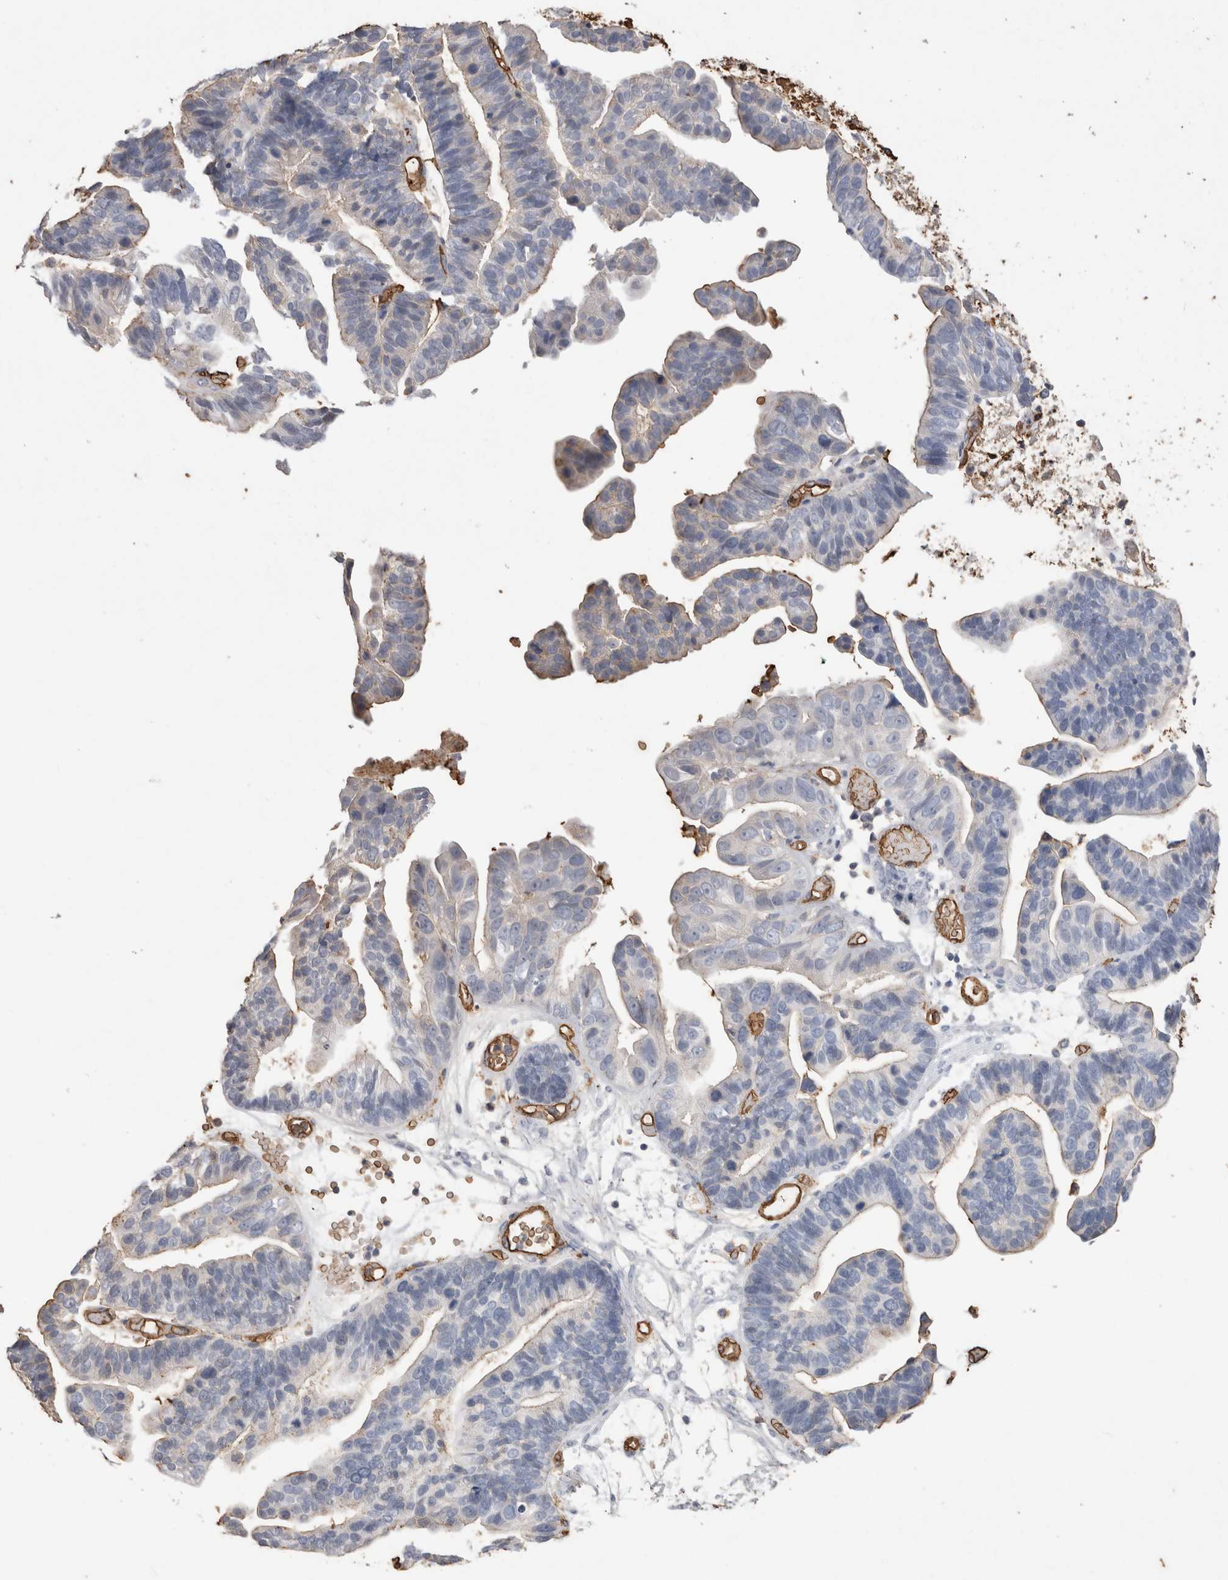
{"staining": {"intensity": "moderate", "quantity": "<25%", "location": "cytoplasmic/membranous"}, "tissue": "ovarian cancer", "cell_type": "Tumor cells", "image_type": "cancer", "snomed": [{"axis": "morphology", "description": "Cystadenocarcinoma, serous, NOS"}, {"axis": "topography", "description": "Ovary"}], "caption": "A micrograph of human ovarian cancer stained for a protein displays moderate cytoplasmic/membranous brown staining in tumor cells.", "gene": "IL17RC", "patient": {"sex": "female", "age": 56}}